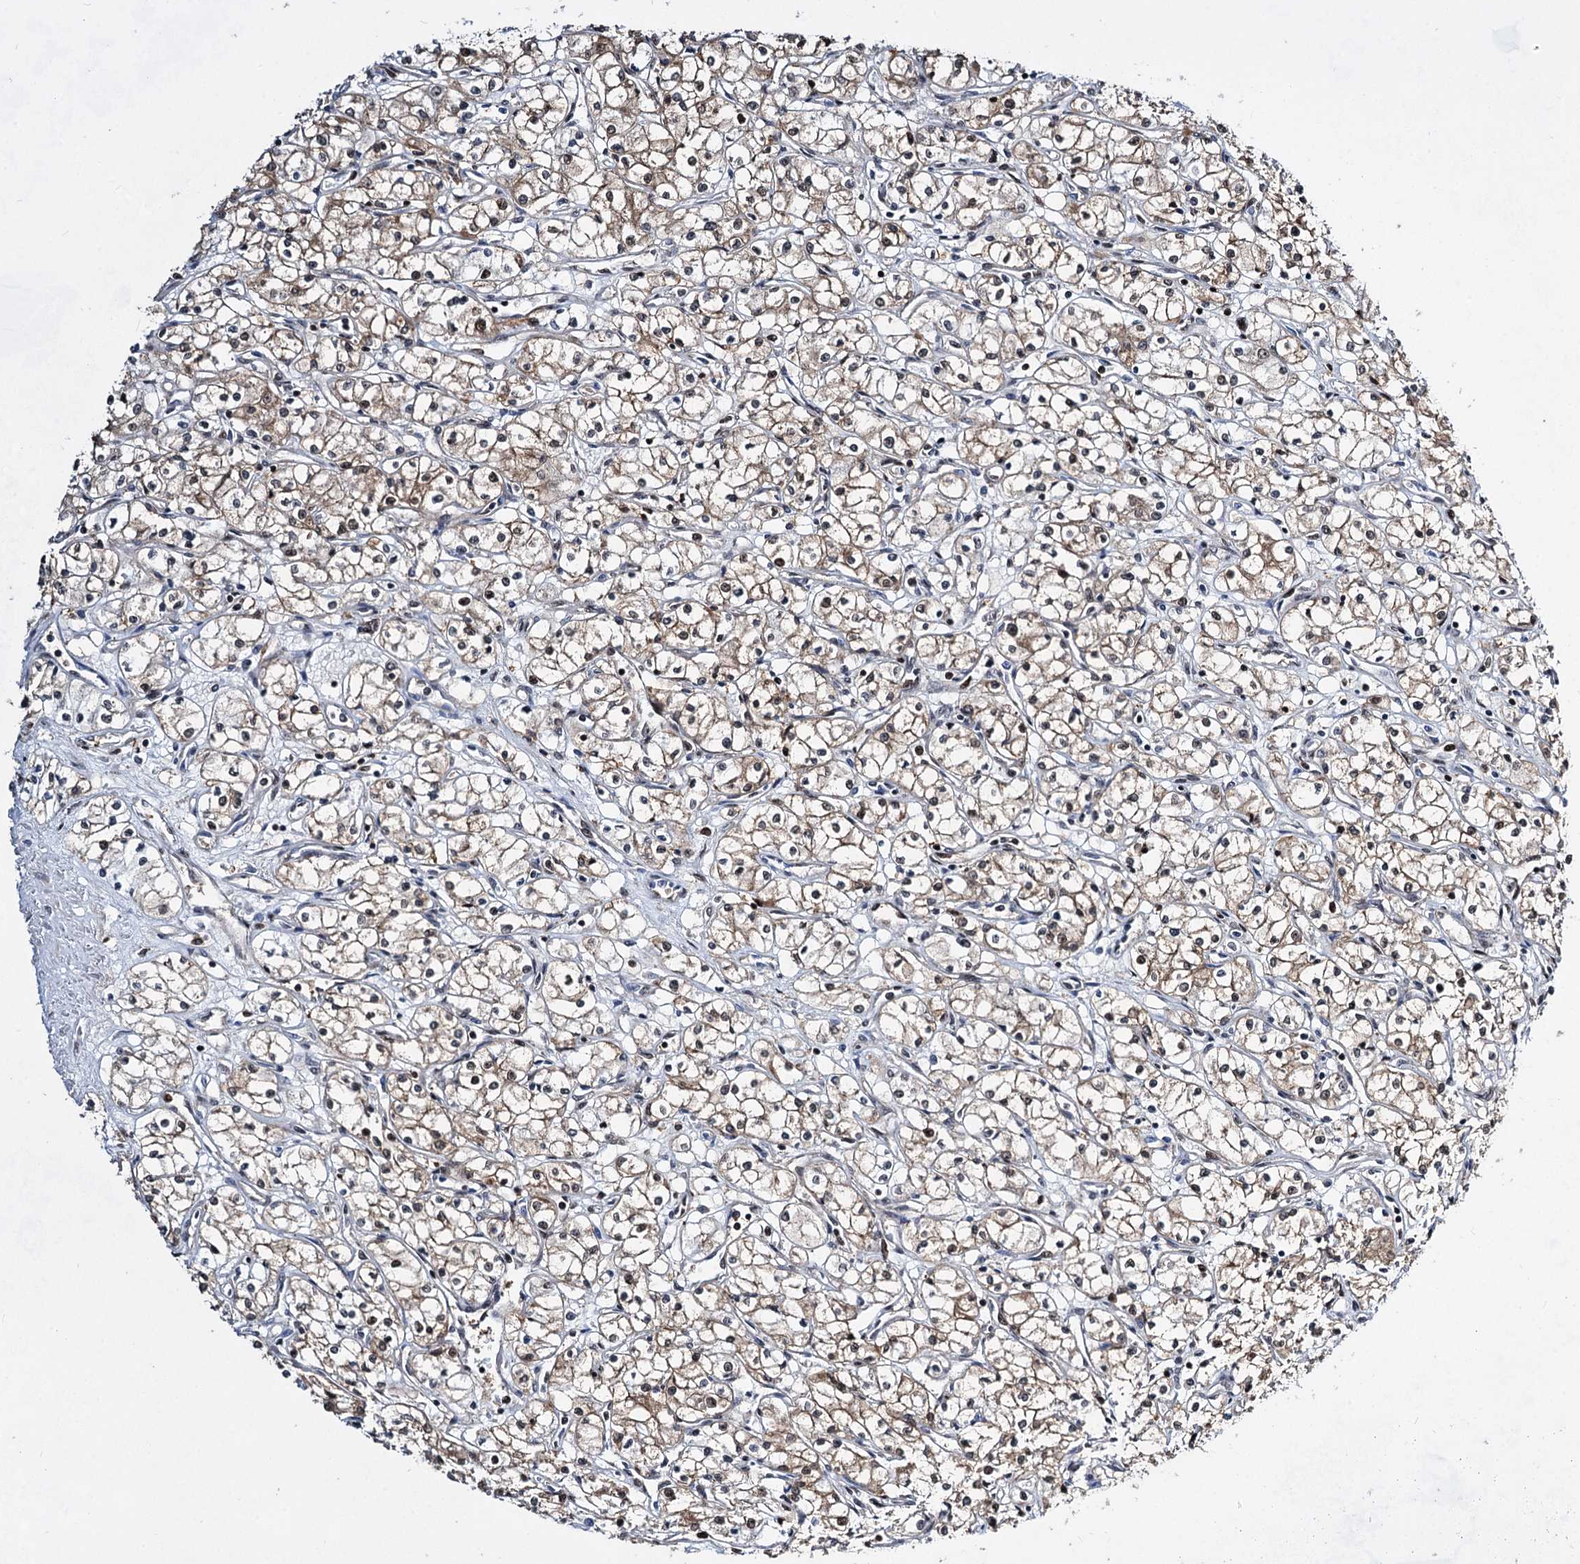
{"staining": {"intensity": "moderate", "quantity": ">75%", "location": "cytoplasmic/membranous,nuclear"}, "tissue": "renal cancer", "cell_type": "Tumor cells", "image_type": "cancer", "snomed": [{"axis": "morphology", "description": "Adenocarcinoma, NOS"}, {"axis": "topography", "description": "Kidney"}], "caption": "The immunohistochemical stain labels moderate cytoplasmic/membranous and nuclear positivity in tumor cells of renal cancer (adenocarcinoma) tissue.", "gene": "GPBP1", "patient": {"sex": "male", "age": 59}}